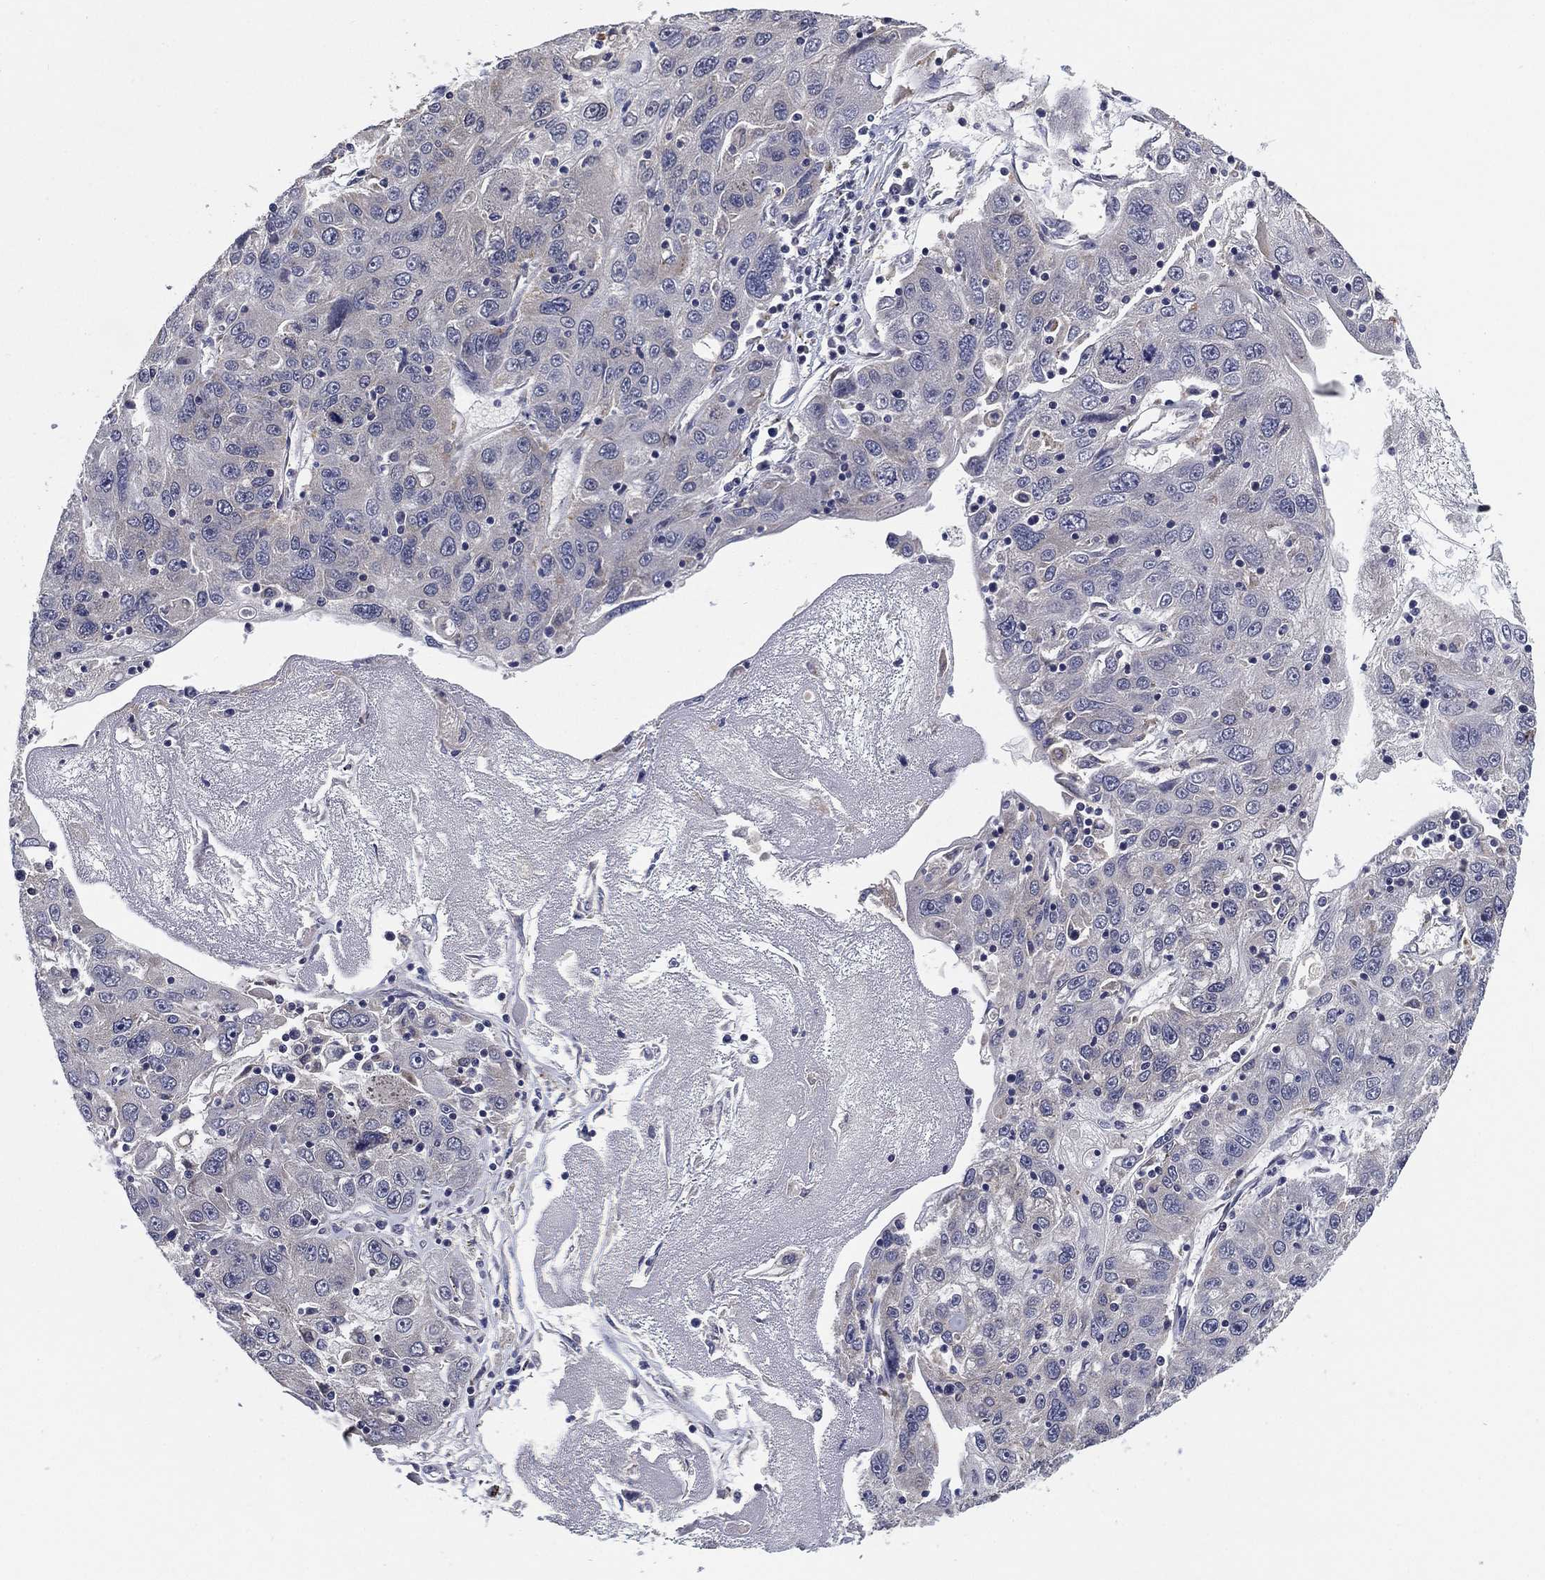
{"staining": {"intensity": "negative", "quantity": "none", "location": "none"}, "tissue": "stomach cancer", "cell_type": "Tumor cells", "image_type": "cancer", "snomed": [{"axis": "morphology", "description": "Adenocarcinoma, NOS"}, {"axis": "topography", "description": "Stomach"}], "caption": "IHC histopathology image of neoplastic tissue: stomach adenocarcinoma stained with DAB displays no significant protein positivity in tumor cells.", "gene": "SELENOO", "patient": {"sex": "male", "age": 56}}